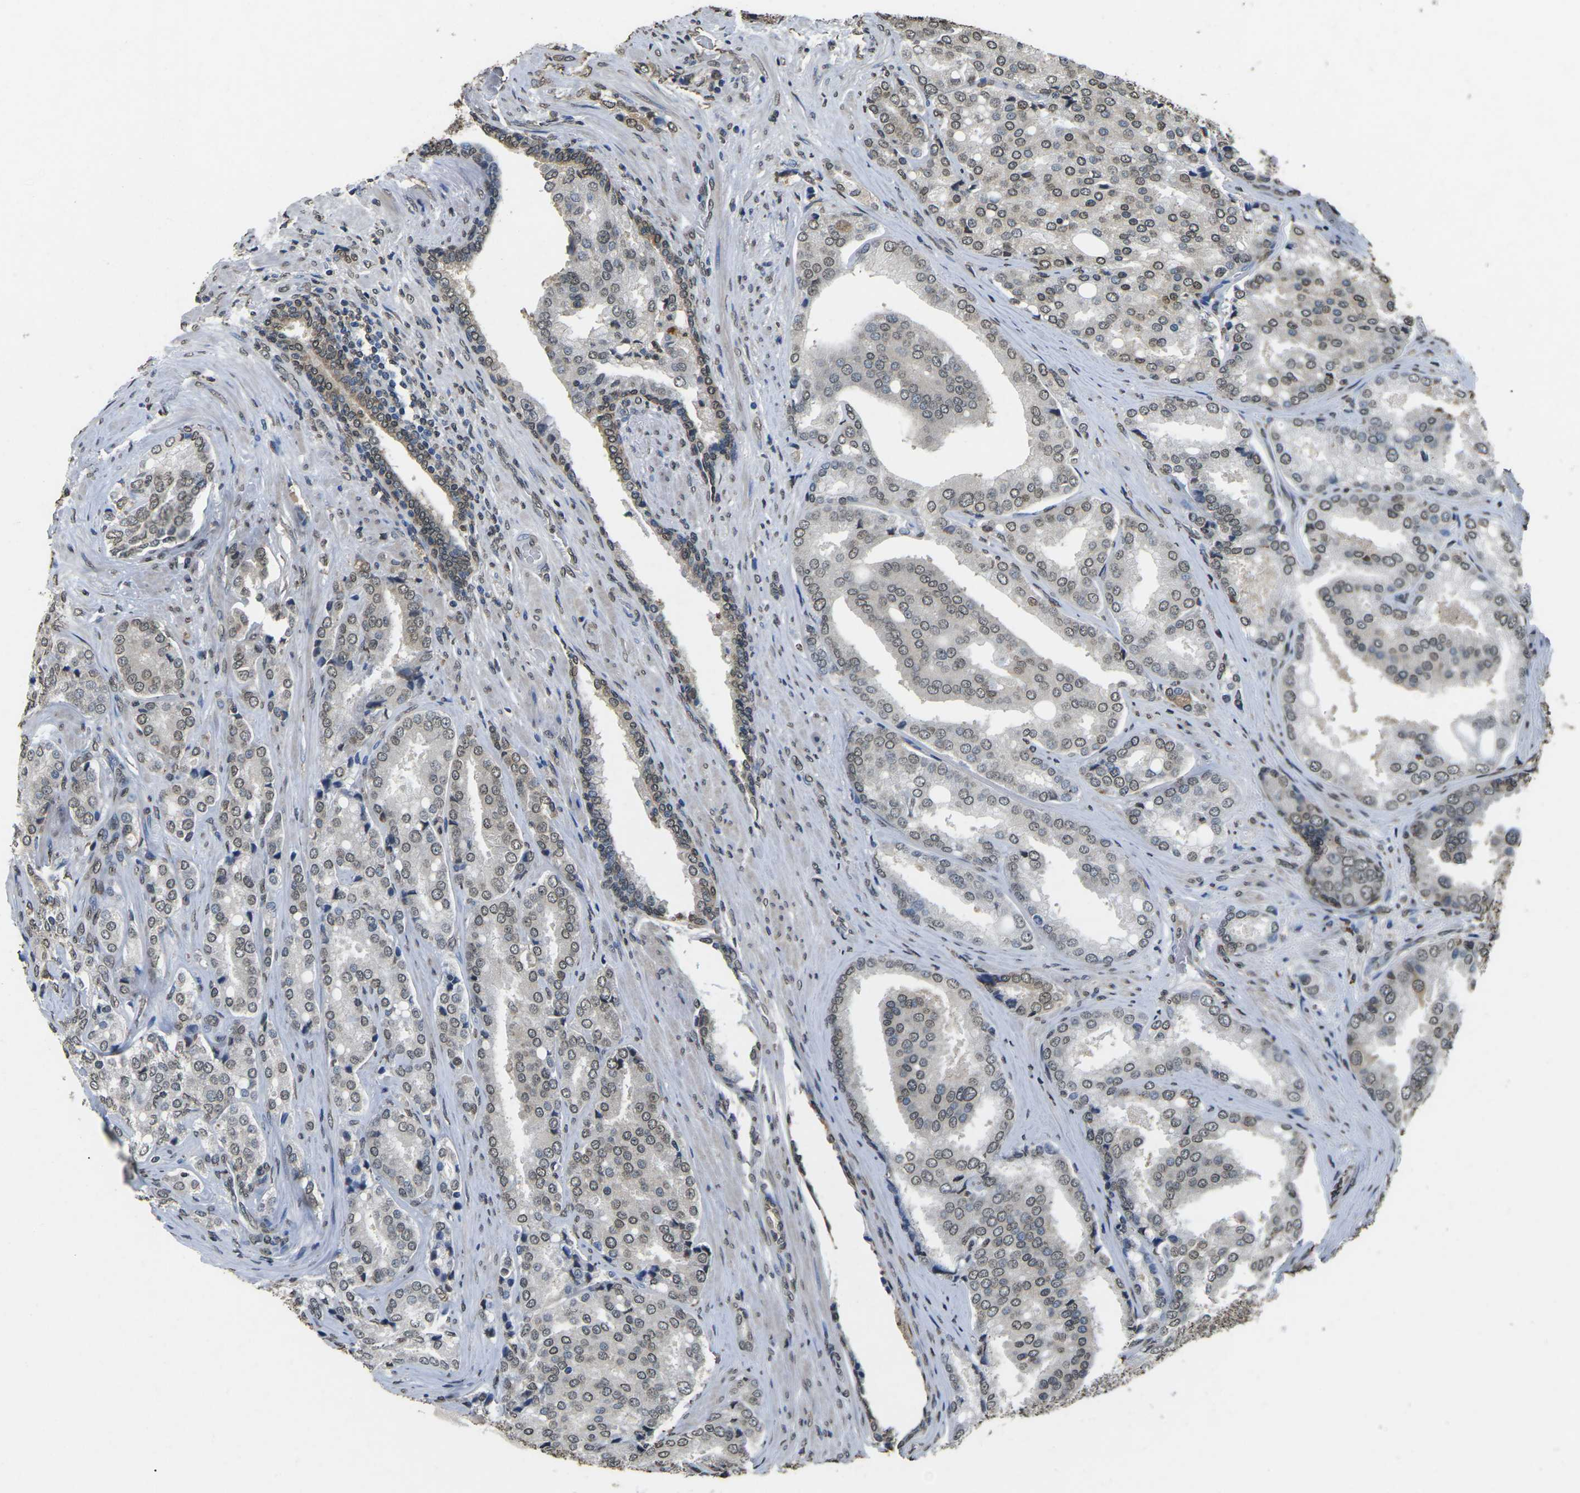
{"staining": {"intensity": "weak", "quantity": "<25%", "location": "nuclear"}, "tissue": "prostate cancer", "cell_type": "Tumor cells", "image_type": "cancer", "snomed": [{"axis": "morphology", "description": "Adenocarcinoma, High grade"}, {"axis": "topography", "description": "Prostate"}], "caption": "The immunohistochemistry micrograph has no significant expression in tumor cells of high-grade adenocarcinoma (prostate) tissue. (IHC, brightfield microscopy, high magnification).", "gene": "SCNN1B", "patient": {"sex": "male", "age": 50}}